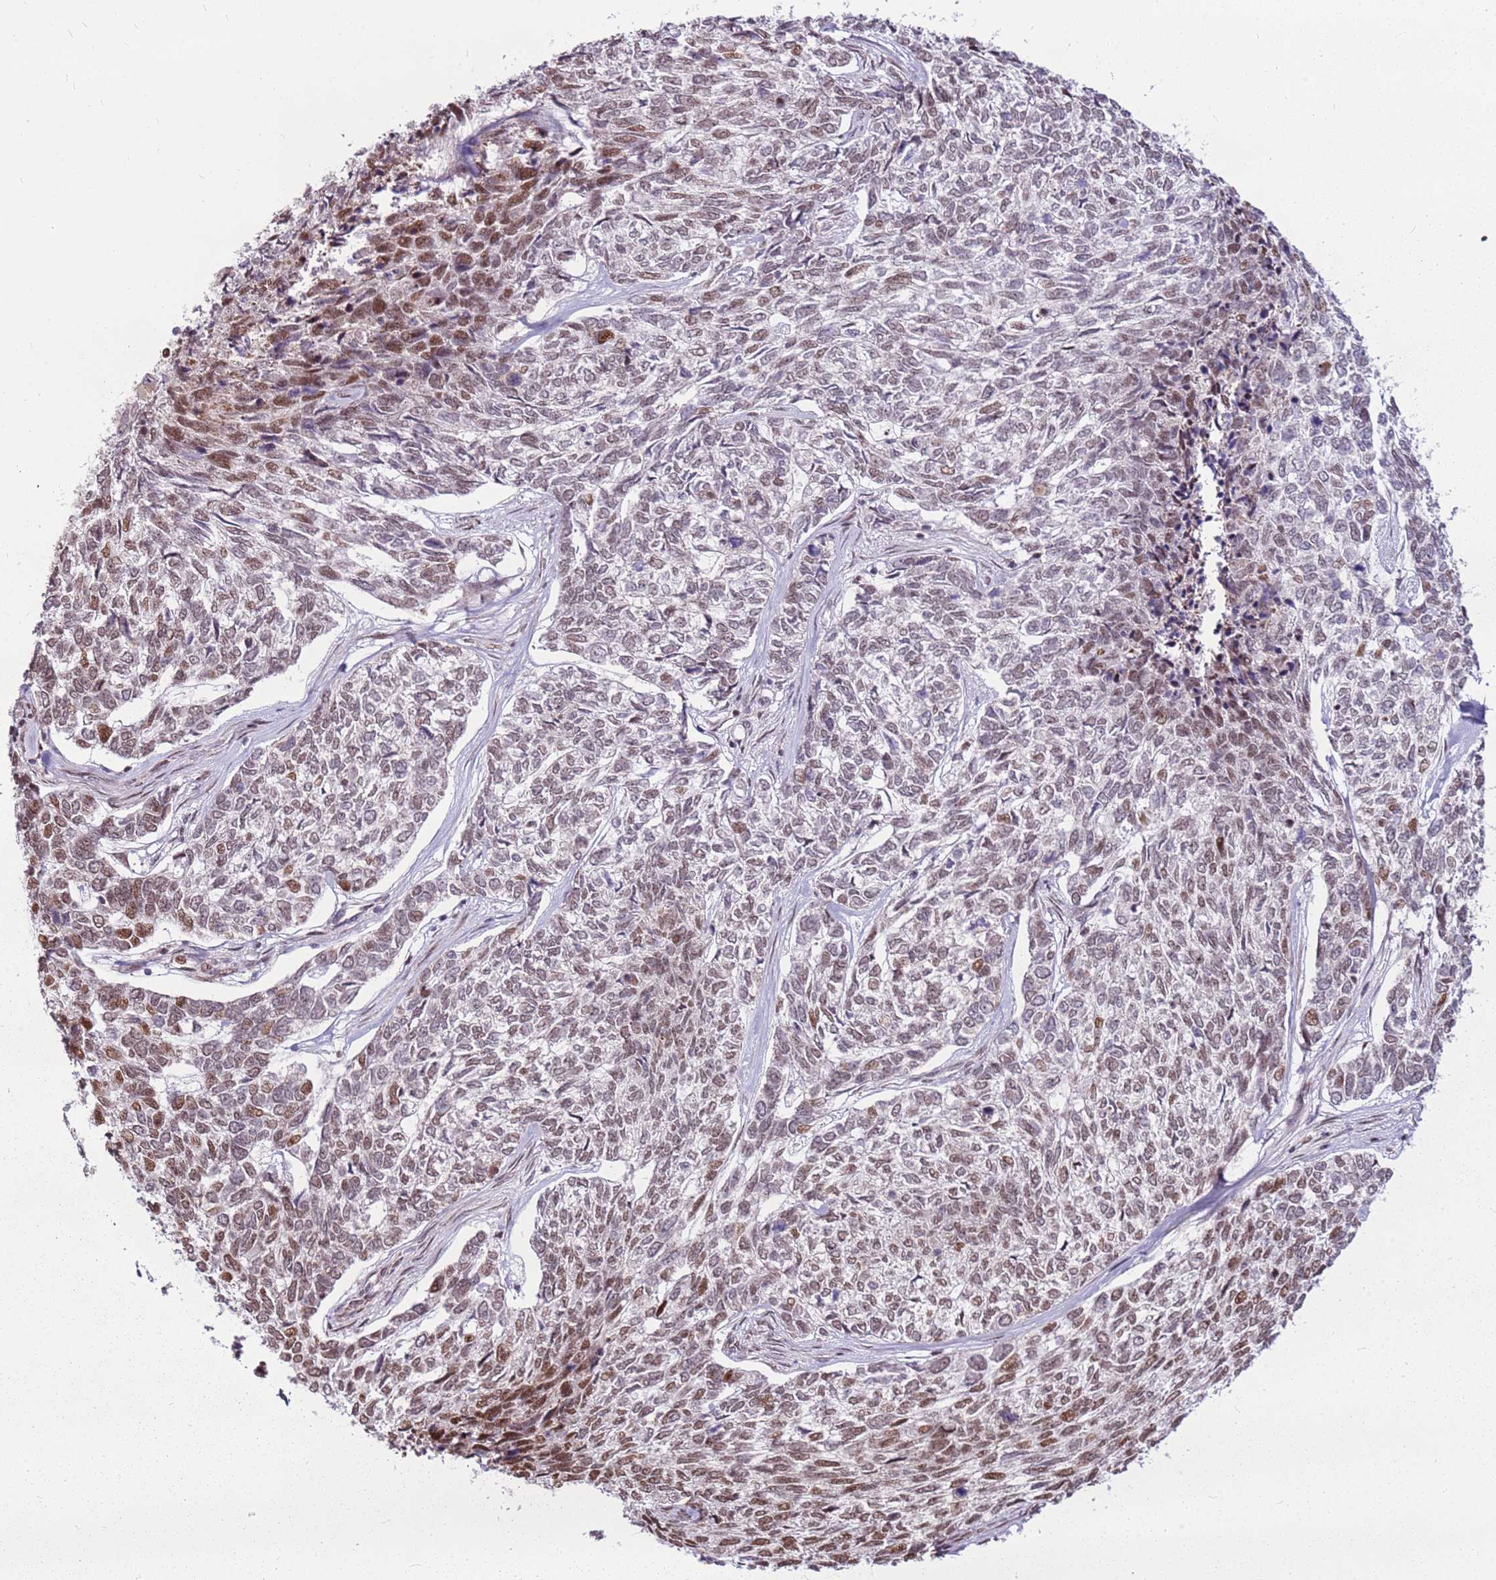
{"staining": {"intensity": "moderate", "quantity": "25%-75%", "location": "nuclear"}, "tissue": "skin cancer", "cell_type": "Tumor cells", "image_type": "cancer", "snomed": [{"axis": "morphology", "description": "Basal cell carcinoma"}, {"axis": "topography", "description": "Skin"}], "caption": "IHC of skin cancer exhibits medium levels of moderate nuclear positivity in approximately 25%-75% of tumor cells. Using DAB (3,3'-diaminobenzidine) (brown) and hematoxylin (blue) stains, captured at high magnification using brightfield microscopy.", "gene": "PCTP", "patient": {"sex": "female", "age": 65}}